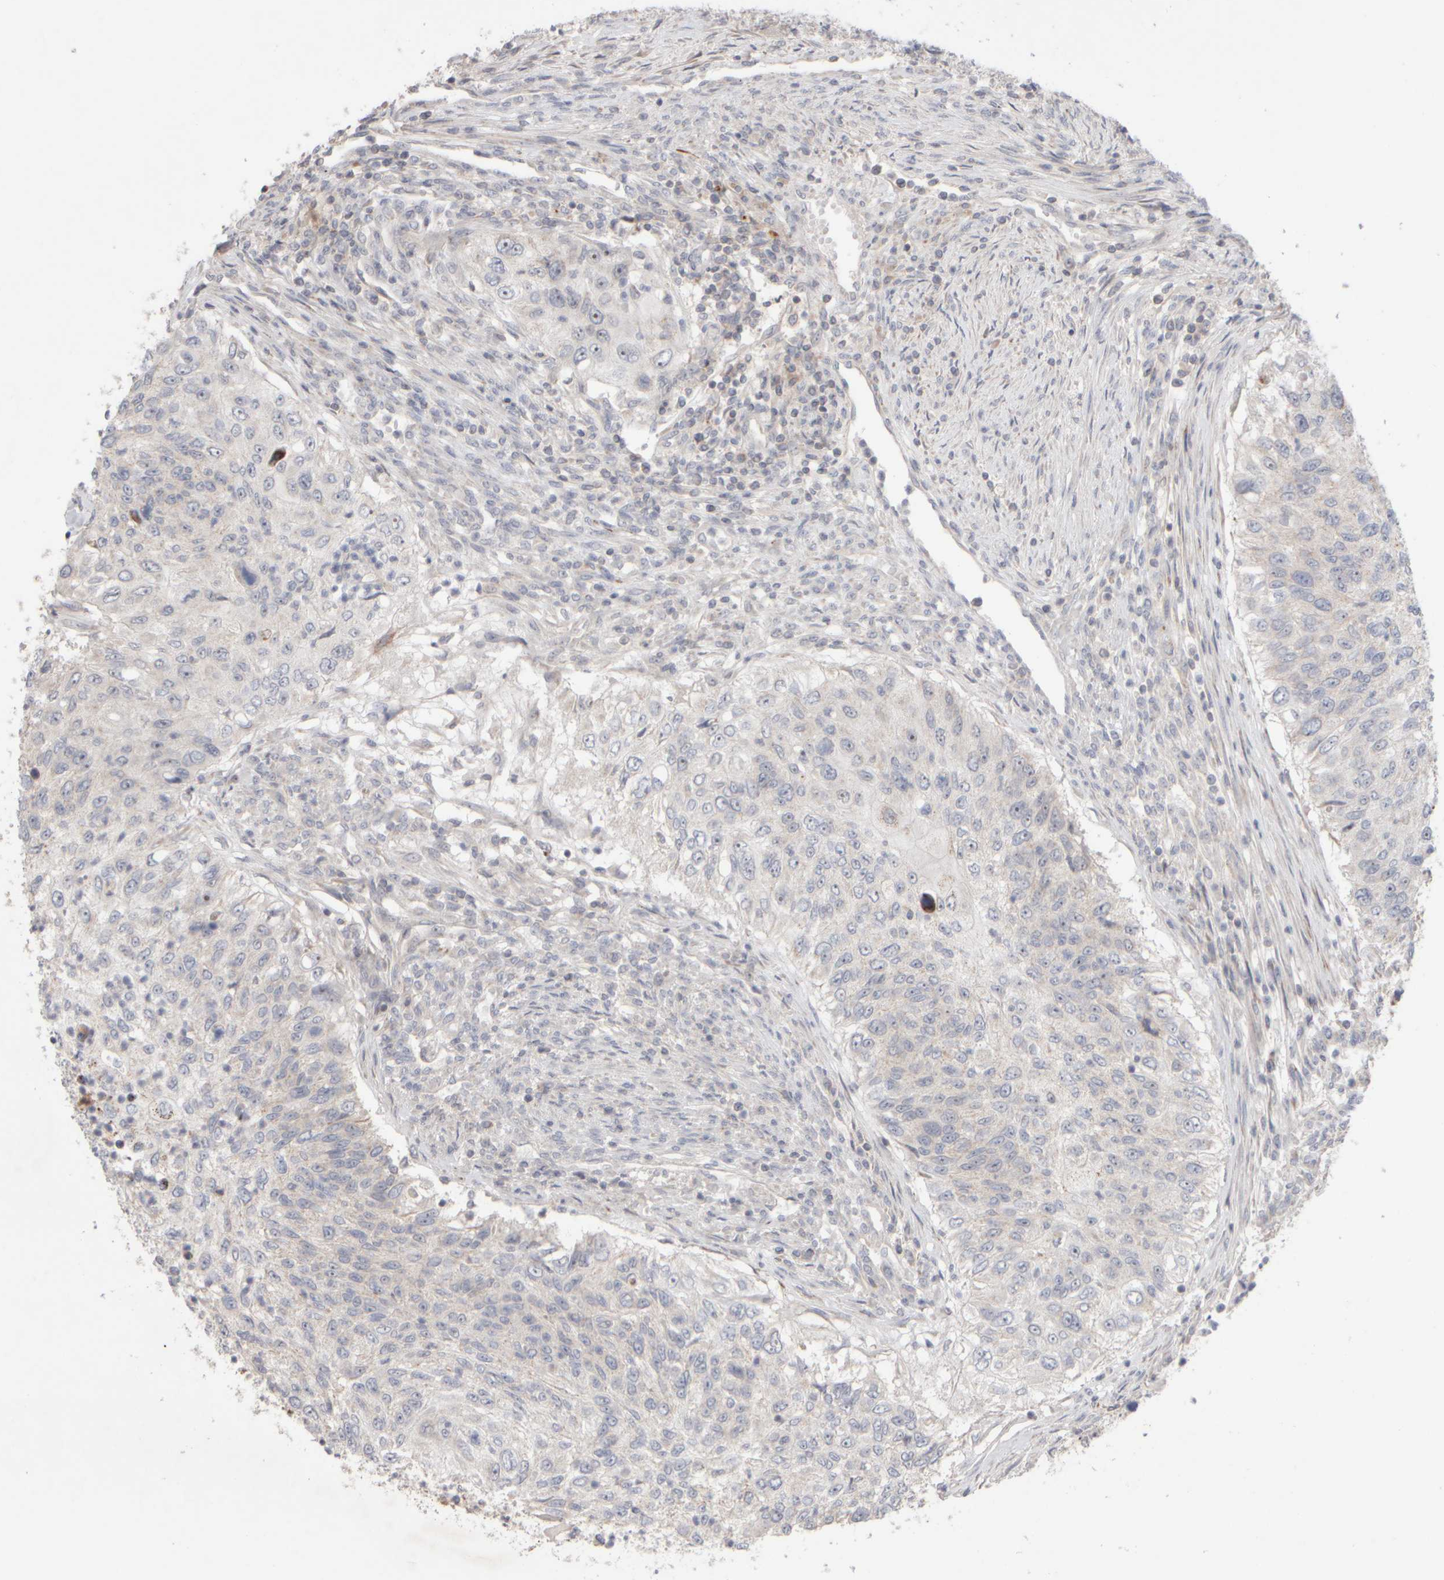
{"staining": {"intensity": "moderate", "quantity": "<25%", "location": "nuclear"}, "tissue": "urothelial cancer", "cell_type": "Tumor cells", "image_type": "cancer", "snomed": [{"axis": "morphology", "description": "Urothelial carcinoma, High grade"}, {"axis": "topography", "description": "Urinary bladder"}], "caption": "IHC staining of urothelial carcinoma (high-grade), which shows low levels of moderate nuclear expression in about <25% of tumor cells indicating moderate nuclear protein positivity. The staining was performed using DAB (3,3'-diaminobenzidine) (brown) for protein detection and nuclei were counterstained in hematoxylin (blue).", "gene": "CHADL", "patient": {"sex": "female", "age": 60}}